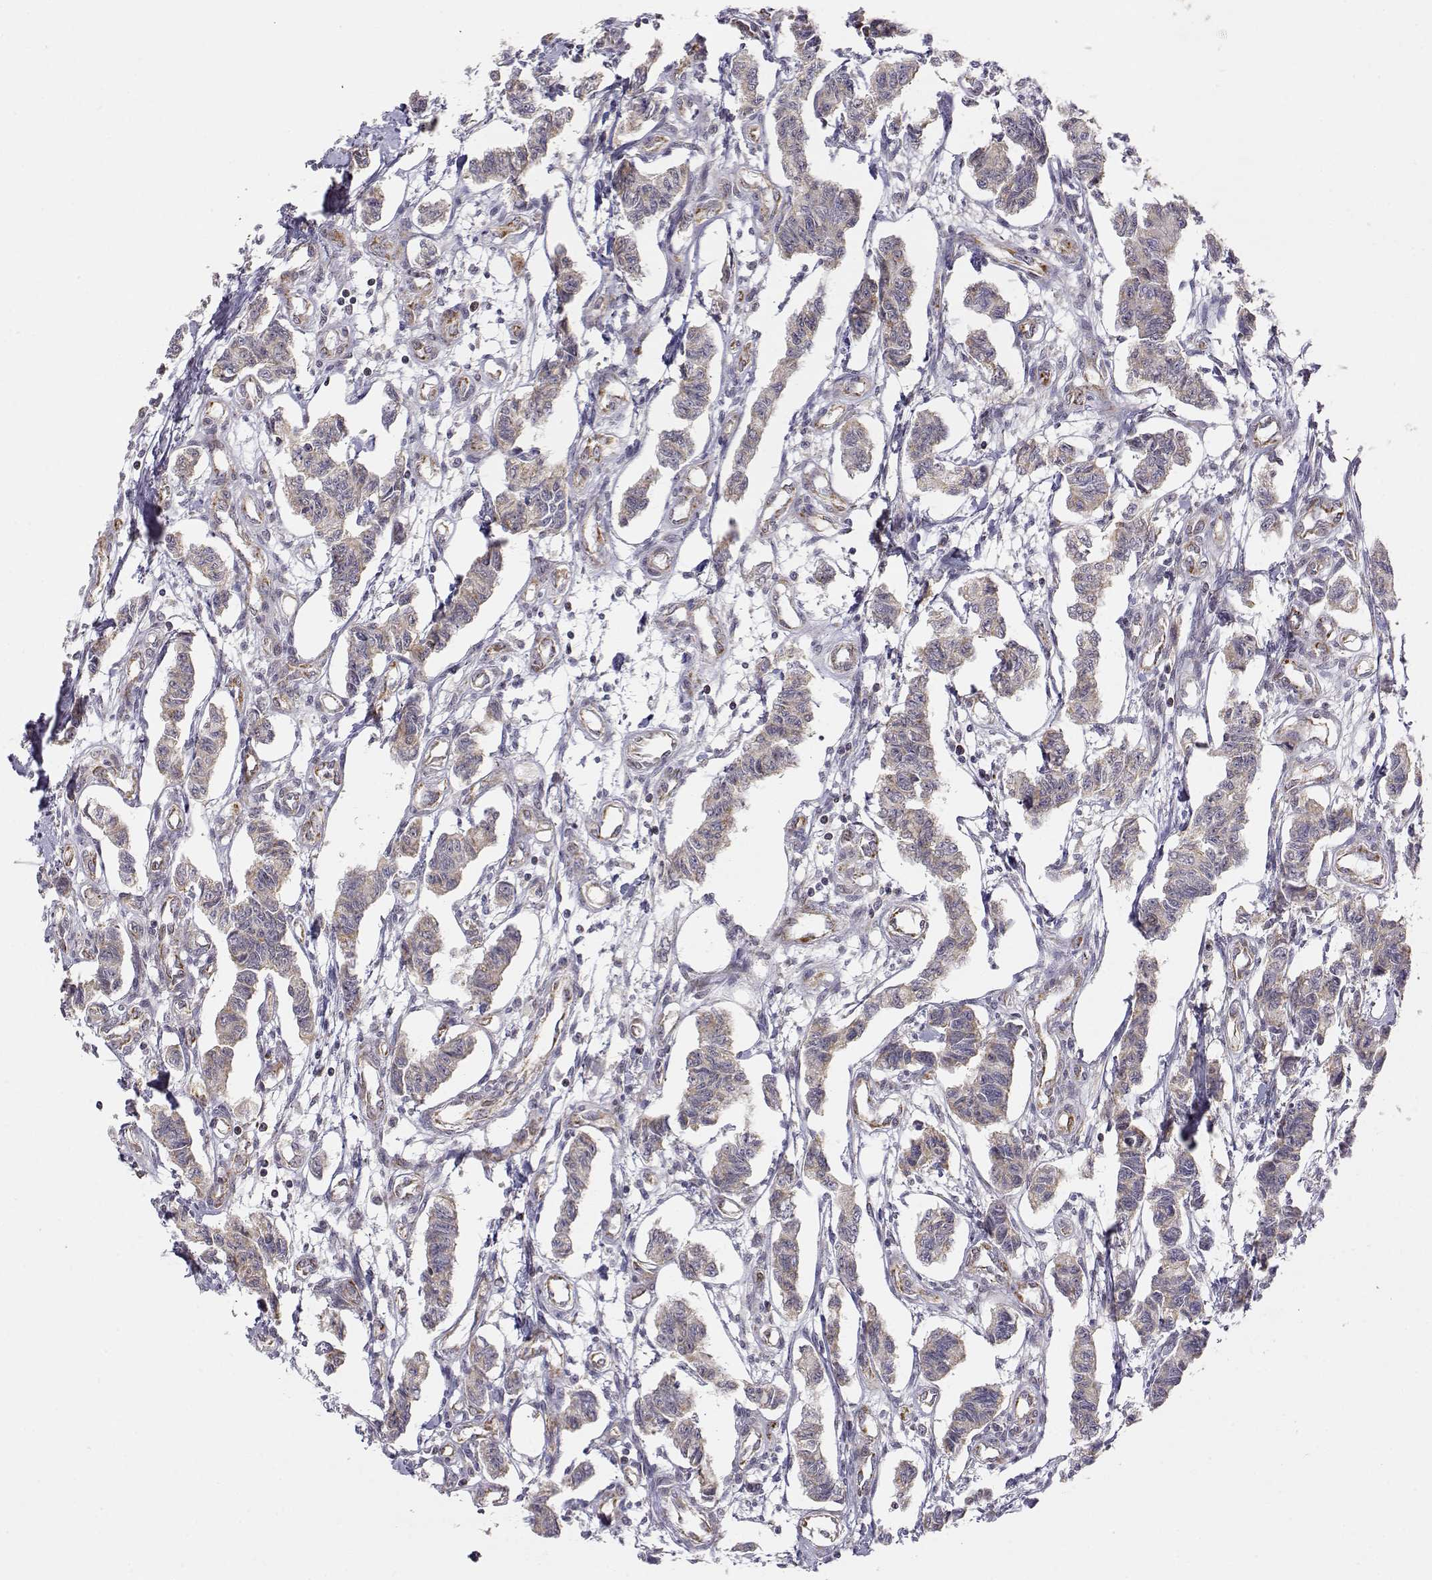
{"staining": {"intensity": "weak", "quantity": ">75%", "location": "cytoplasmic/membranous"}, "tissue": "carcinoid", "cell_type": "Tumor cells", "image_type": "cancer", "snomed": [{"axis": "morphology", "description": "Carcinoid, malignant, NOS"}, {"axis": "topography", "description": "Kidney"}], "caption": "Weak cytoplasmic/membranous positivity is identified in about >75% of tumor cells in carcinoid (malignant). The staining is performed using DAB brown chromogen to label protein expression. The nuclei are counter-stained blue using hematoxylin.", "gene": "EXOG", "patient": {"sex": "female", "age": 41}}